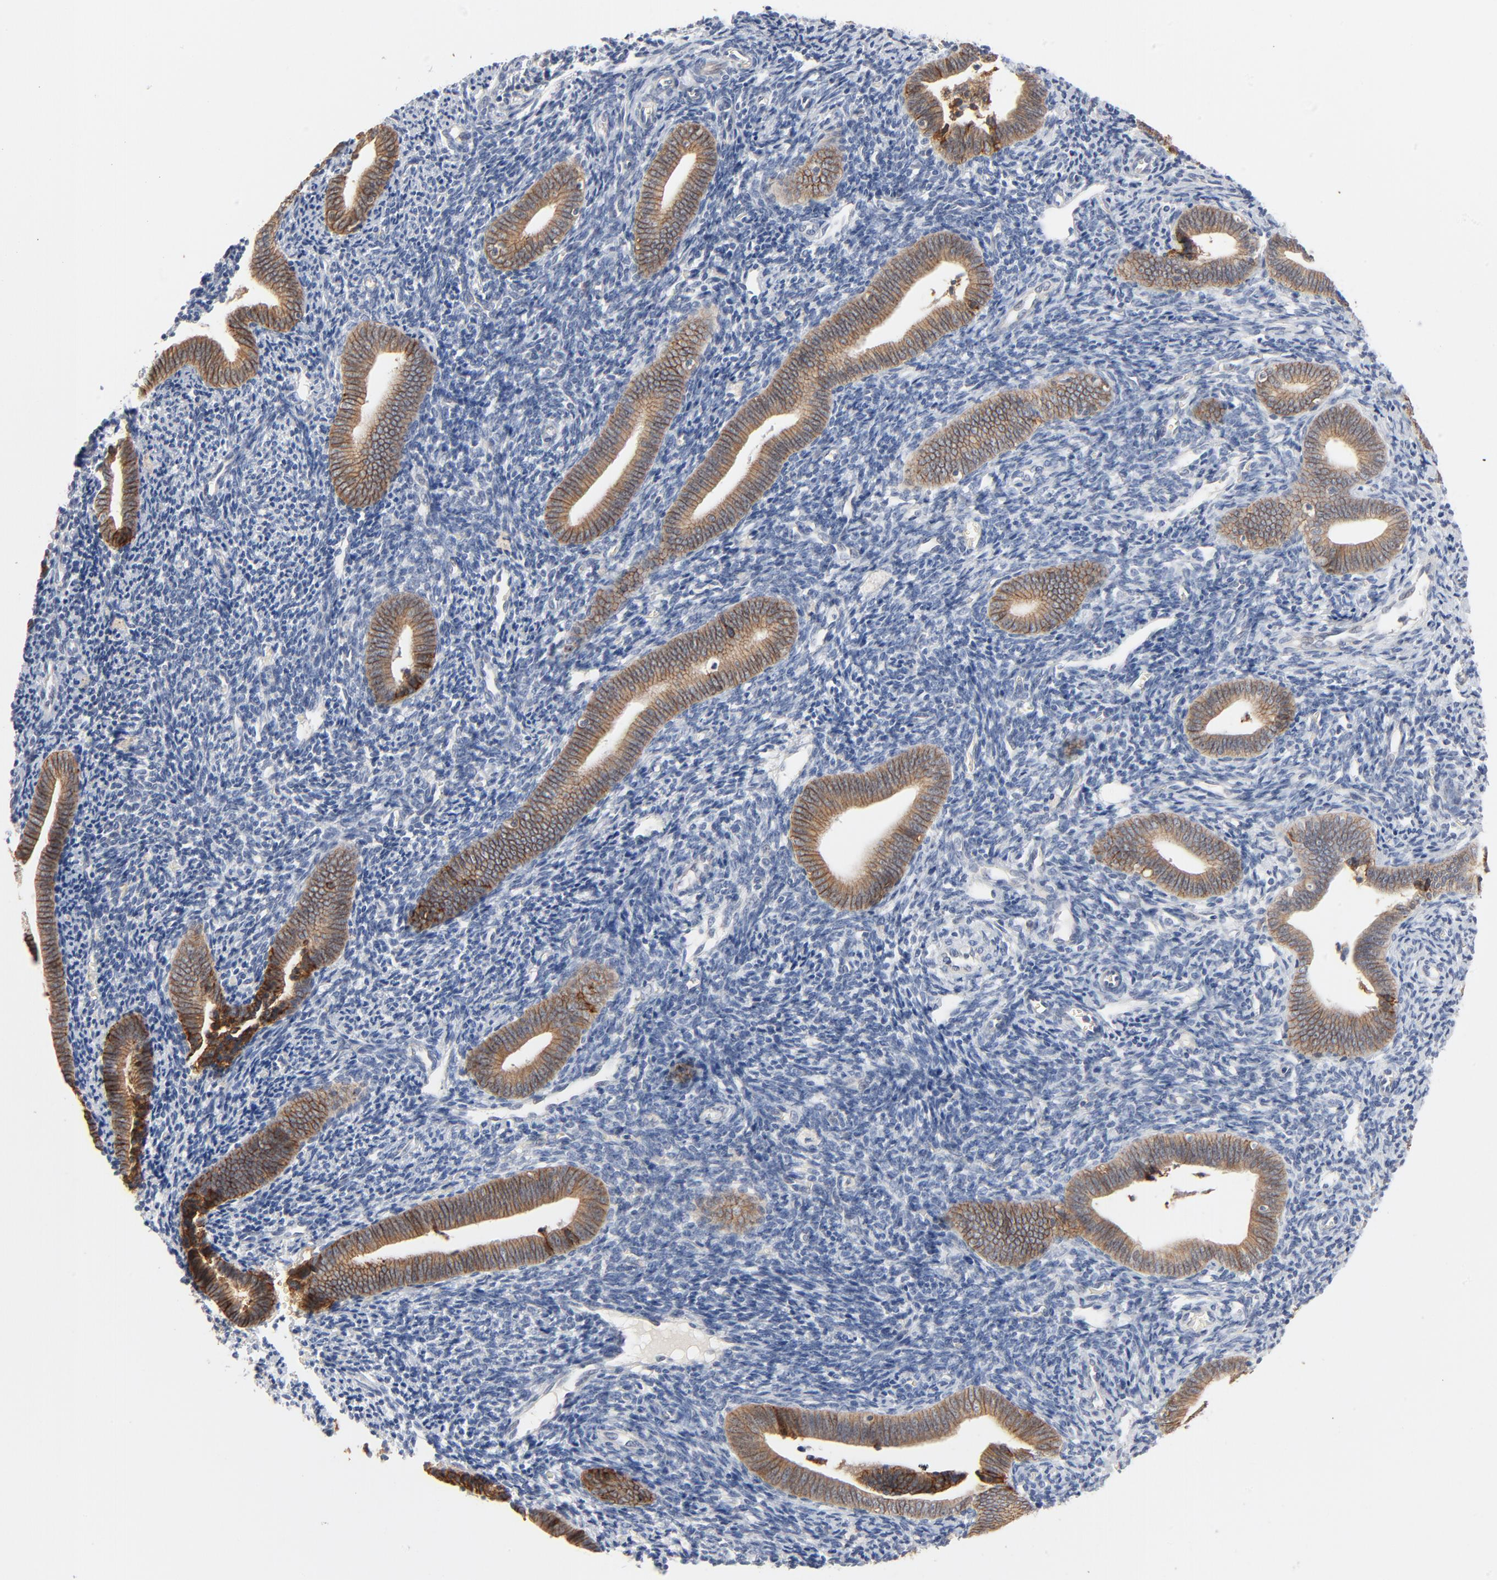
{"staining": {"intensity": "negative", "quantity": "none", "location": "none"}, "tissue": "endometrium", "cell_type": "Cells in endometrial stroma", "image_type": "normal", "snomed": [{"axis": "morphology", "description": "Normal tissue, NOS"}, {"axis": "topography", "description": "Uterus"}, {"axis": "topography", "description": "Endometrium"}], "caption": "DAB immunohistochemical staining of normal human endometrium displays no significant expression in cells in endometrial stroma.", "gene": "EPCAM", "patient": {"sex": "female", "age": 33}}